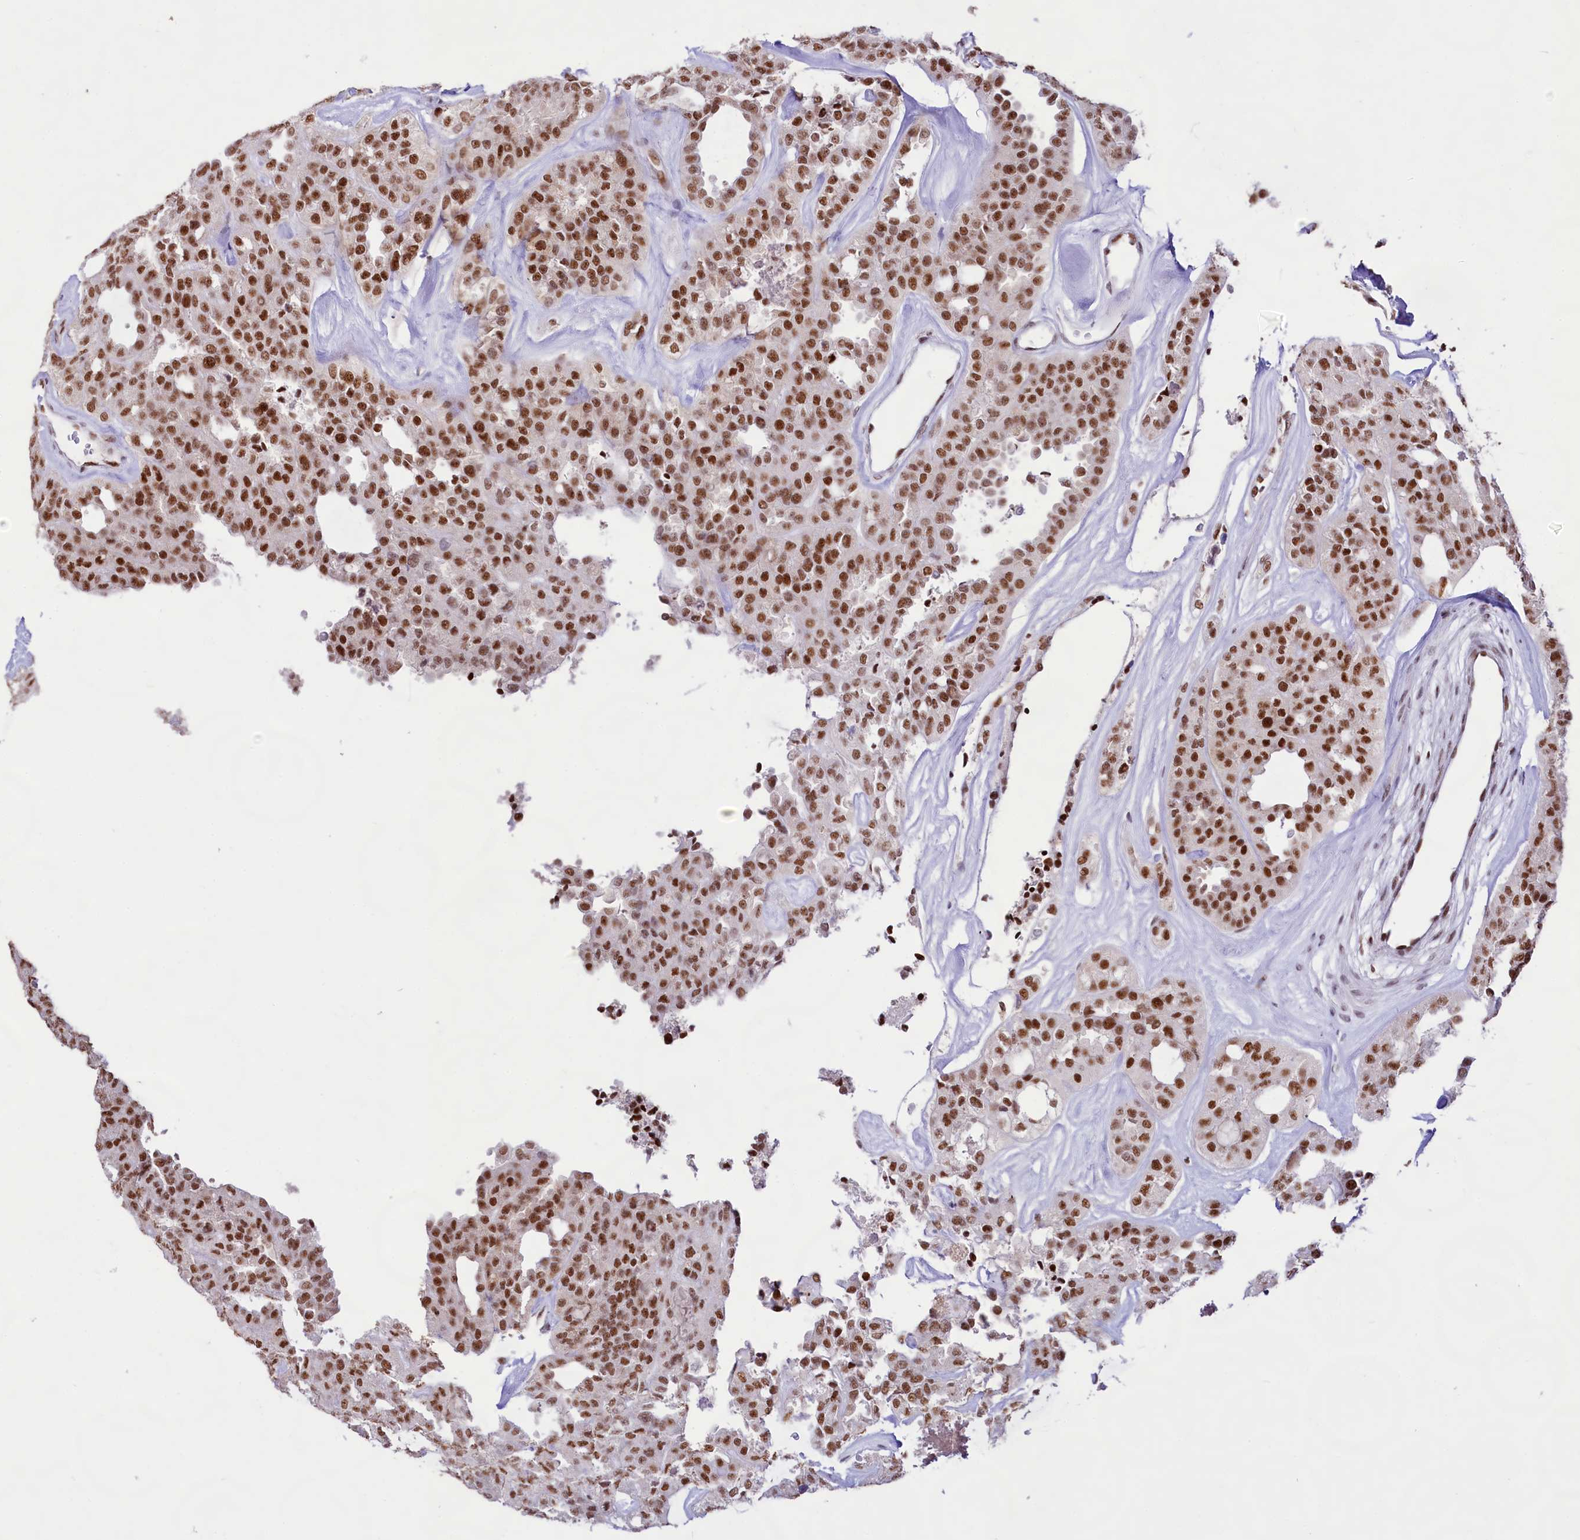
{"staining": {"intensity": "strong", "quantity": ">75%", "location": "nuclear"}, "tissue": "thyroid cancer", "cell_type": "Tumor cells", "image_type": "cancer", "snomed": [{"axis": "morphology", "description": "Follicular adenoma carcinoma, NOS"}, {"axis": "topography", "description": "Thyroid gland"}], "caption": "High-magnification brightfield microscopy of follicular adenoma carcinoma (thyroid) stained with DAB (brown) and counterstained with hematoxylin (blue). tumor cells exhibit strong nuclear staining is seen in approximately>75% of cells. The protein is stained brown, and the nuclei are stained in blue (DAB (3,3'-diaminobenzidine) IHC with brightfield microscopy, high magnification).", "gene": "HIRA", "patient": {"sex": "male", "age": 75}}